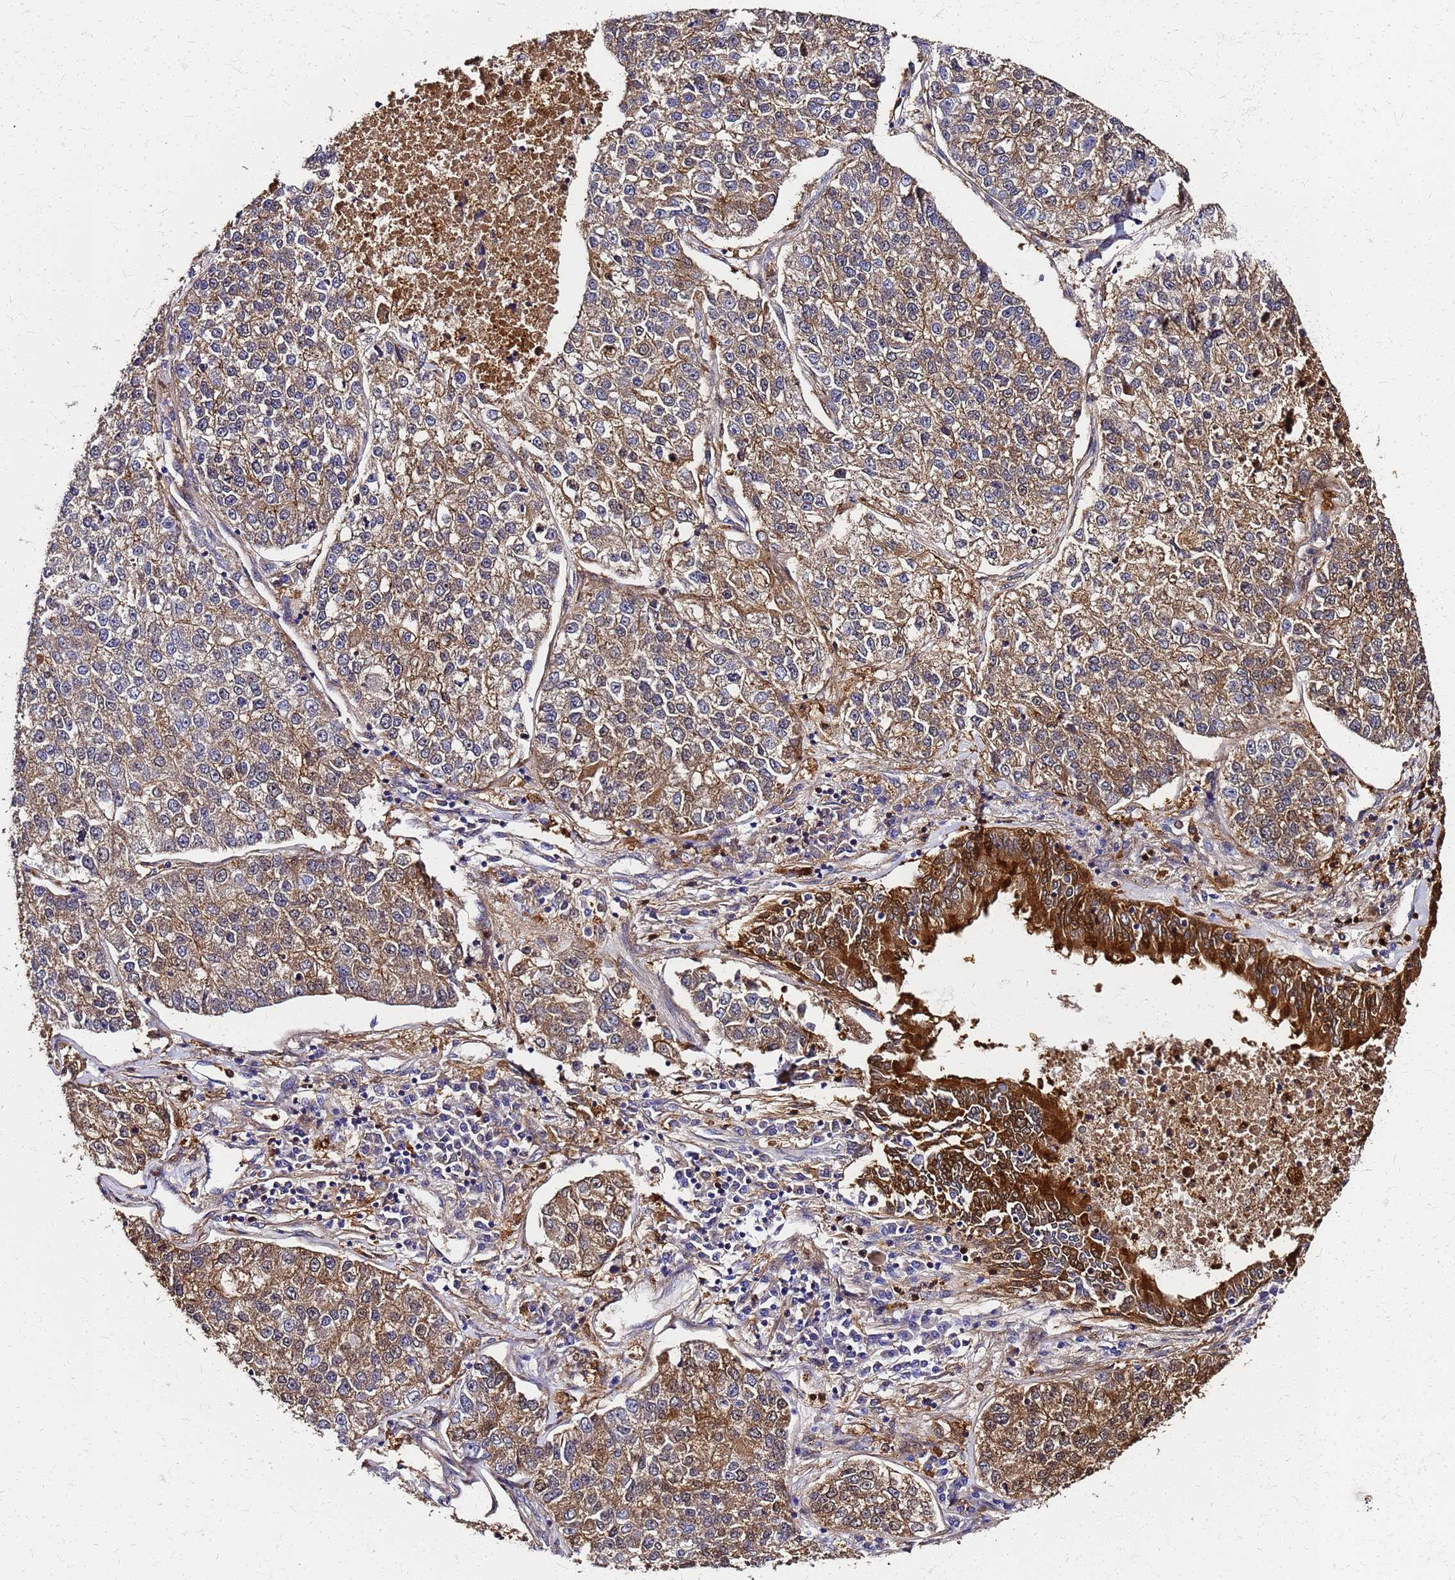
{"staining": {"intensity": "moderate", "quantity": ">75%", "location": "cytoplasmic/membranous,nuclear"}, "tissue": "lung cancer", "cell_type": "Tumor cells", "image_type": "cancer", "snomed": [{"axis": "morphology", "description": "Adenocarcinoma, NOS"}, {"axis": "topography", "description": "Lung"}], "caption": "Immunohistochemistry (IHC) histopathology image of neoplastic tissue: lung cancer stained using immunohistochemistry (IHC) displays medium levels of moderate protein expression localized specifically in the cytoplasmic/membranous and nuclear of tumor cells, appearing as a cytoplasmic/membranous and nuclear brown color.", "gene": "S100A11", "patient": {"sex": "male", "age": 49}}